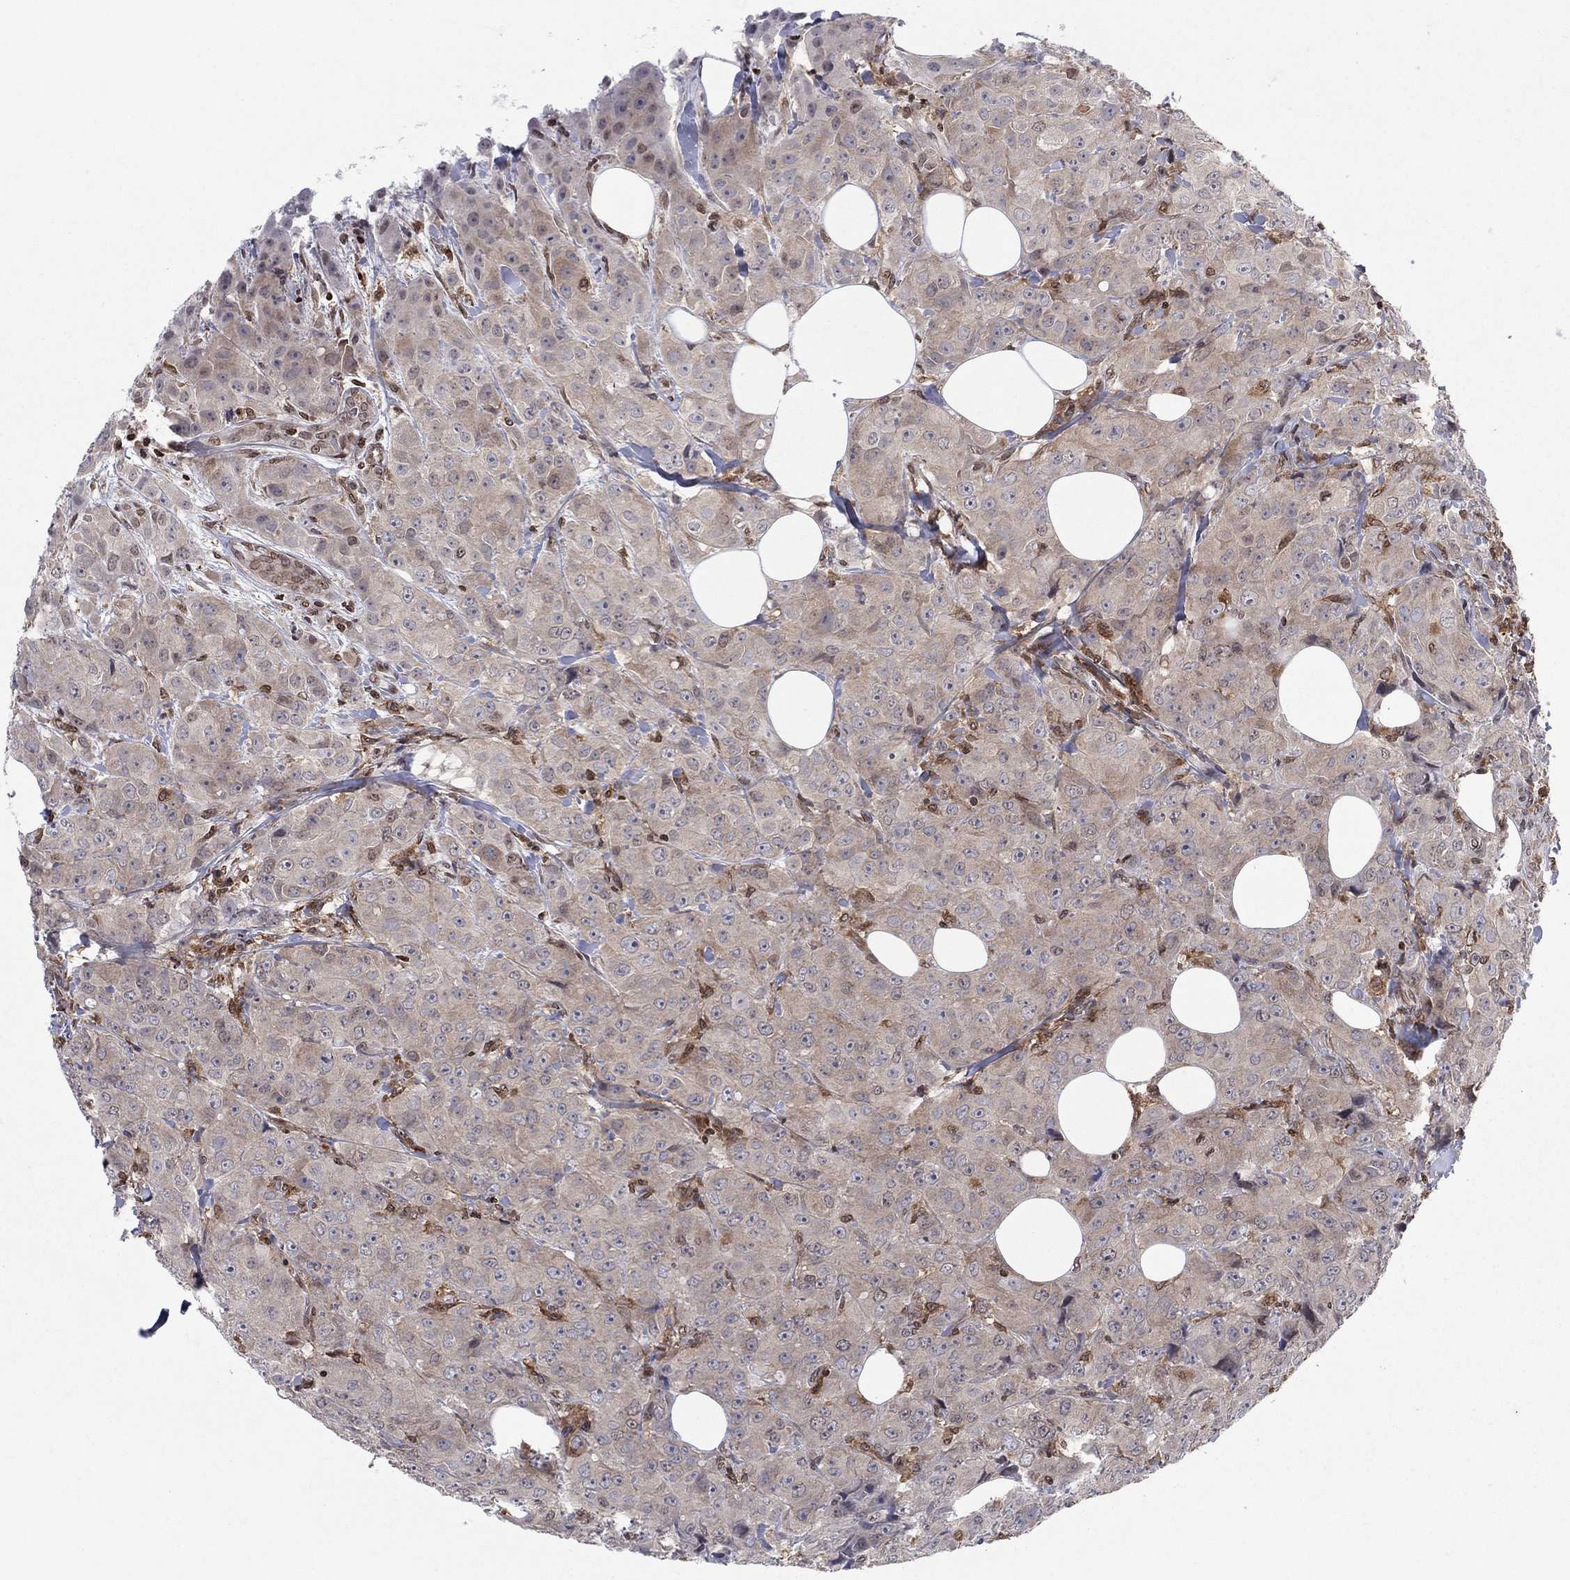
{"staining": {"intensity": "weak", "quantity": "25%-75%", "location": "cytoplasmic/membranous"}, "tissue": "breast cancer", "cell_type": "Tumor cells", "image_type": "cancer", "snomed": [{"axis": "morphology", "description": "Duct carcinoma"}, {"axis": "topography", "description": "Breast"}], "caption": "Human breast cancer stained for a protein (brown) displays weak cytoplasmic/membranous positive positivity in approximately 25%-75% of tumor cells.", "gene": "ZNHIT3", "patient": {"sex": "female", "age": 43}}